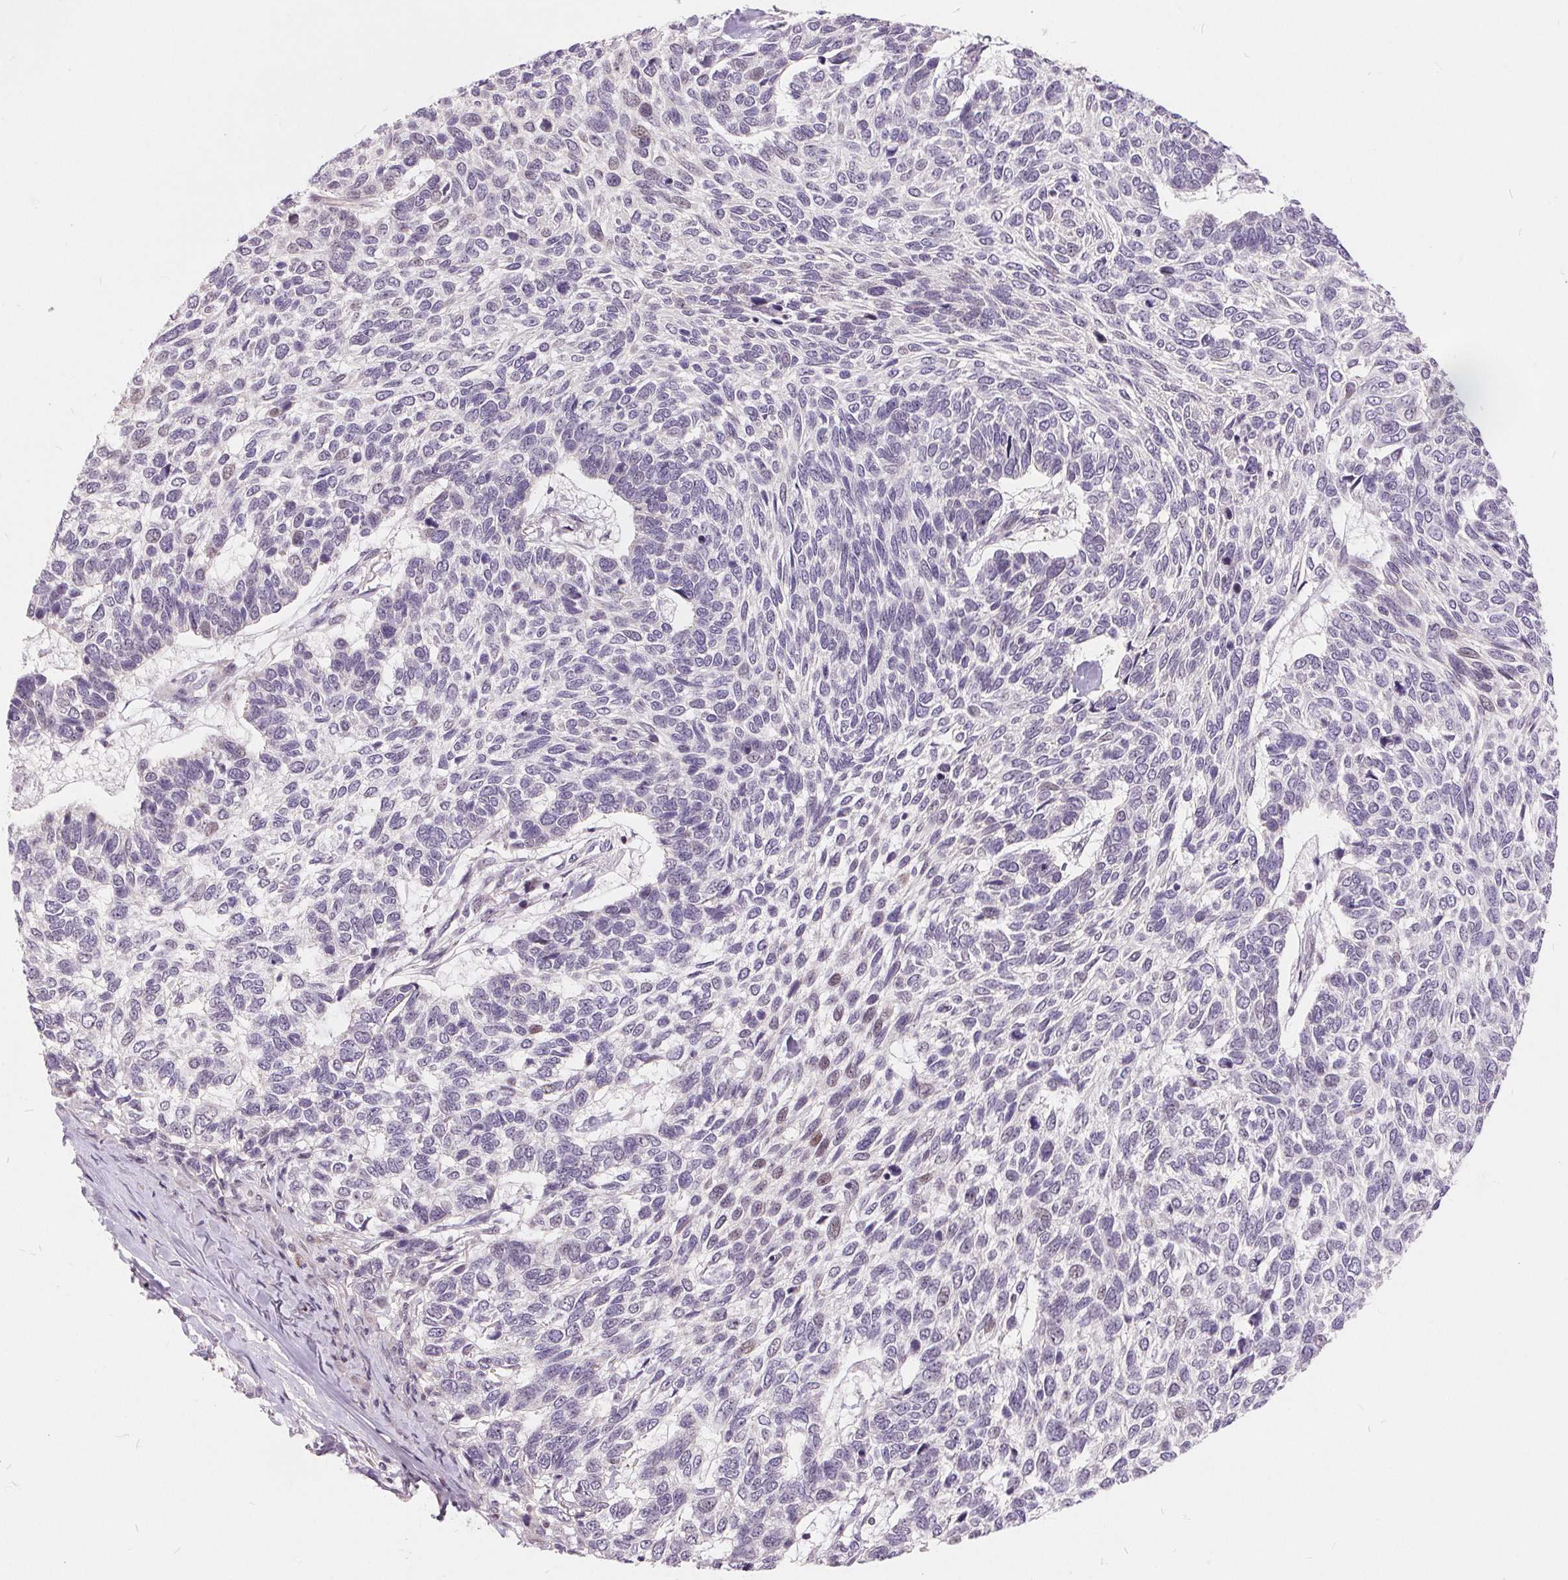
{"staining": {"intensity": "negative", "quantity": "none", "location": "none"}, "tissue": "skin cancer", "cell_type": "Tumor cells", "image_type": "cancer", "snomed": [{"axis": "morphology", "description": "Basal cell carcinoma"}, {"axis": "topography", "description": "Skin"}], "caption": "Skin cancer stained for a protein using immunohistochemistry (IHC) shows no positivity tumor cells.", "gene": "NRG2", "patient": {"sex": "female", "age": 65}}